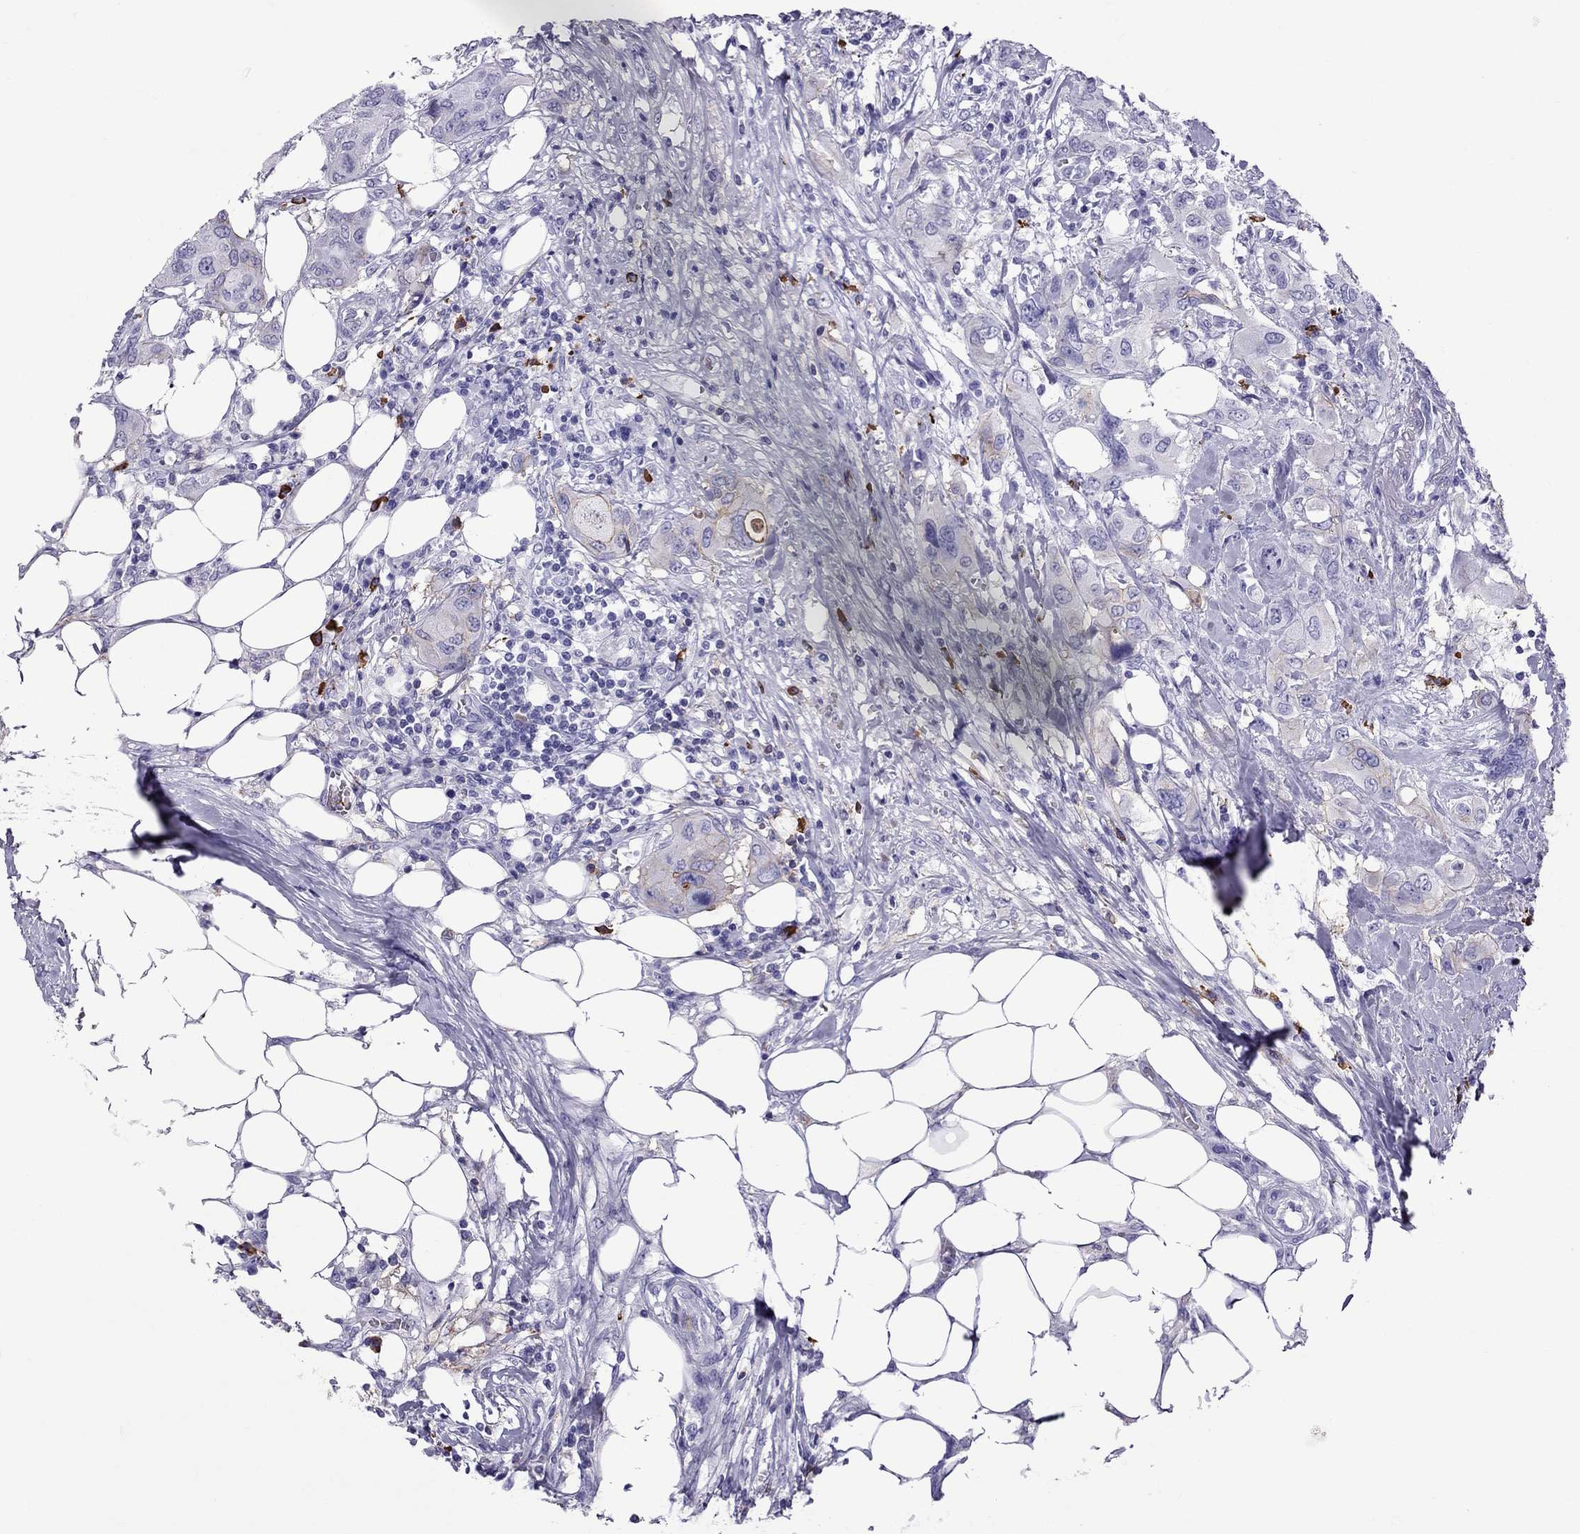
{"staining": {"intensity": "moderate", "quantity": "<25%", "location": "cytoplasmic/membranous"}, "tissue": "urothelial cancer", "cell_type": "Tumor cells", "image_type": "cancer", "snomed": [{"axis": "morphology", "description": "Urothelial carcinoma, NOS"}, {"axis": "morphology", "description": "Urothelial carcinoma, High grade"}, {"axis": "topography", "description": "Urinary bladder"}], "caption": "An immunohistochemistry (IHC) photomicrograph of tumor tissue is shown. Protein staining in brown shows moderate cytoplasmic/membranous positivity in transitional cell carcinoma within tumor cells.", "gene": "SCART1", "patient": {"sex": "male", "age": 63}}